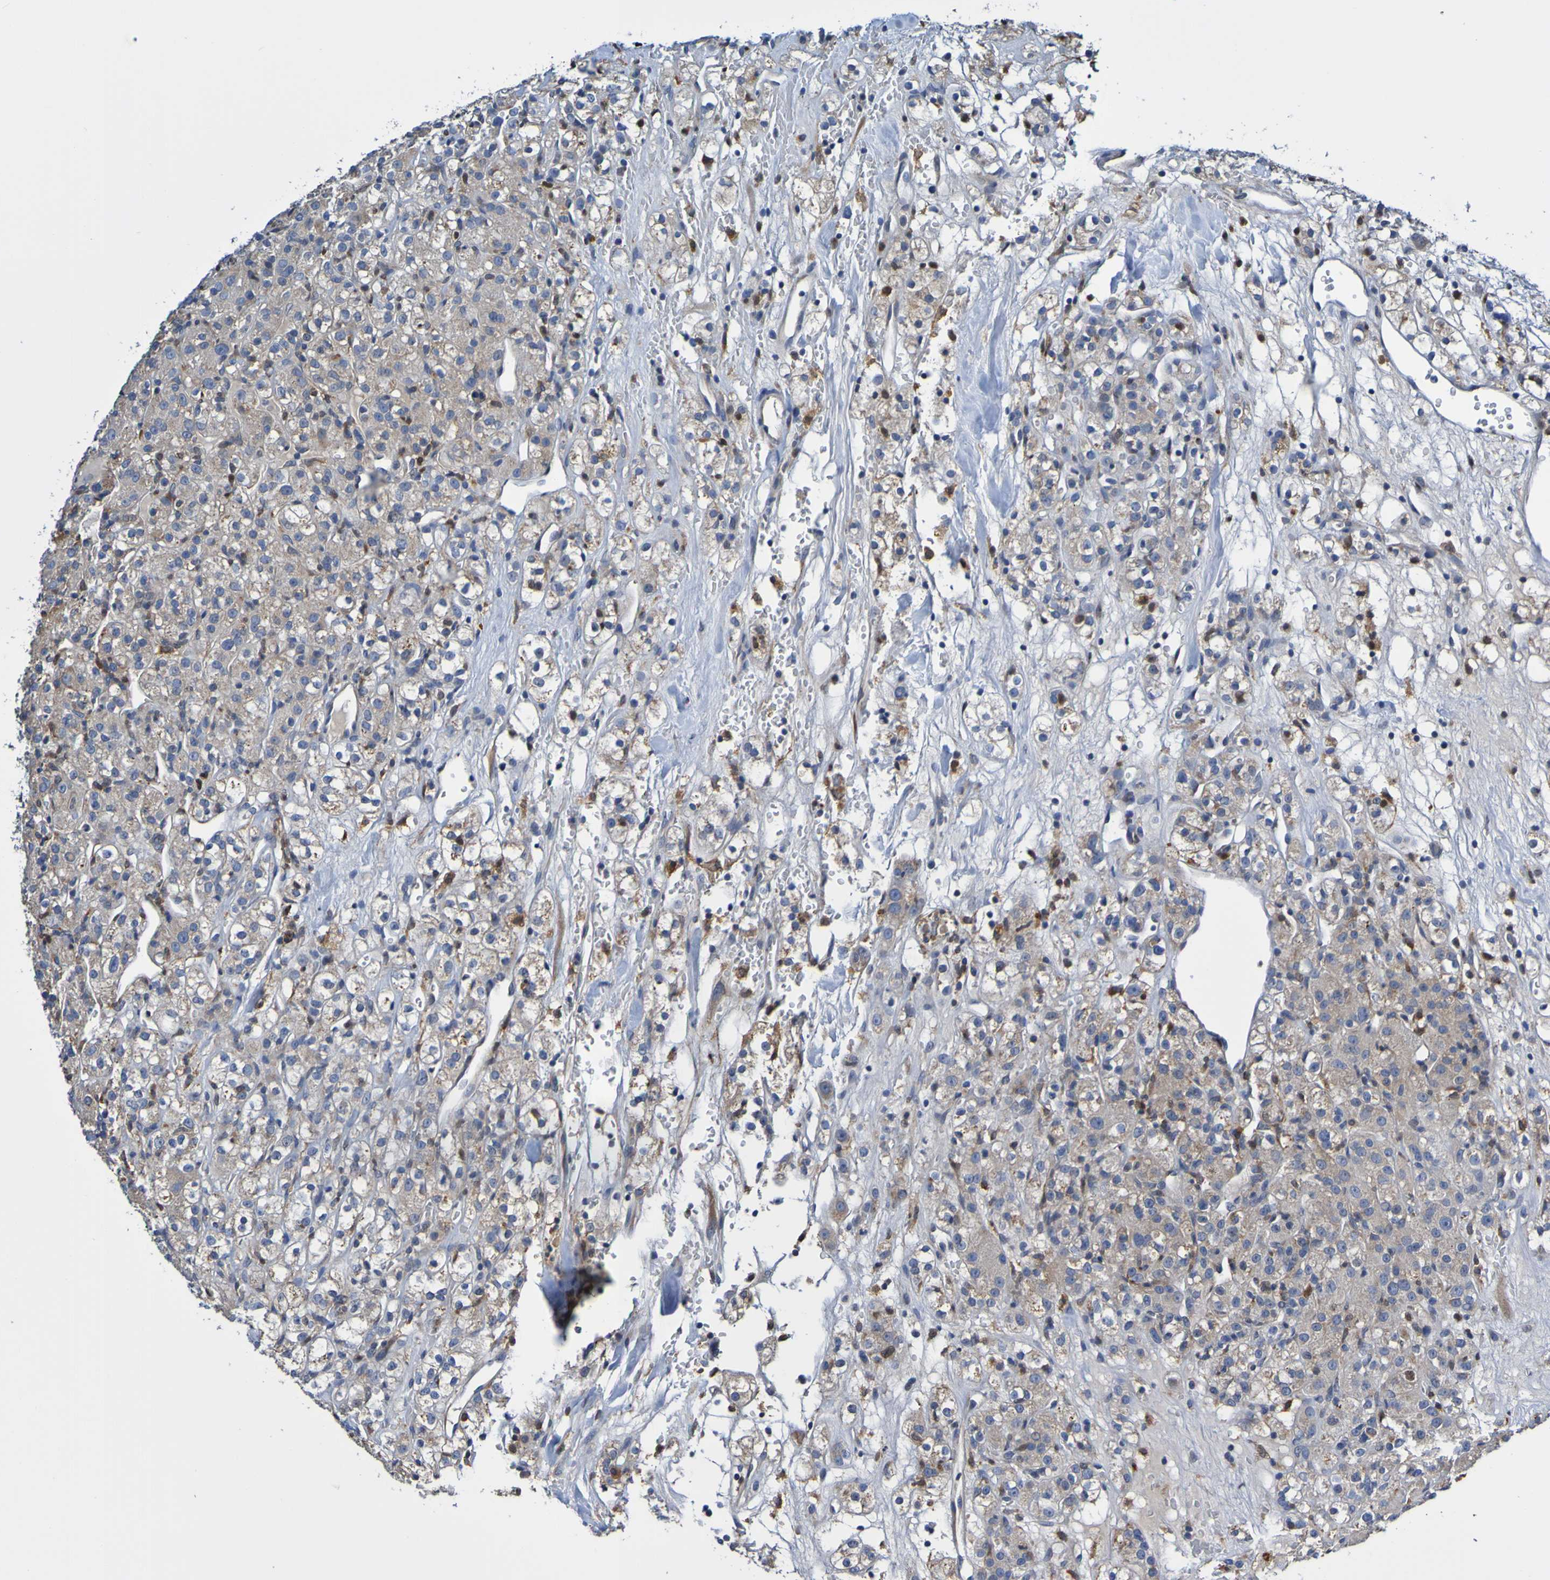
{"staining": {"intensity": "moderate", "quantity": ">75%", "location": "cytoplasmic/membranous"}, "tissue": "renal cancer", "cell_type": "Tumor cells", "image_type": "cancer", "snomed": [{"axis": "morphology", "description": "Normal tissue, NOS"}, {"axis": "morphology", "description": "Adenocarcinoma, NOS"}, {"axis": "topography", "description": "Kidney"}], "caption": "This is a micrograph of immunohistochemistry staining of renal adenocarcinoma, which shows moderate positivity in the cytoplasmic/membranous of tumor cells.", "gene": "METAP2", "patient": {"sex": "male", "age": 61}}